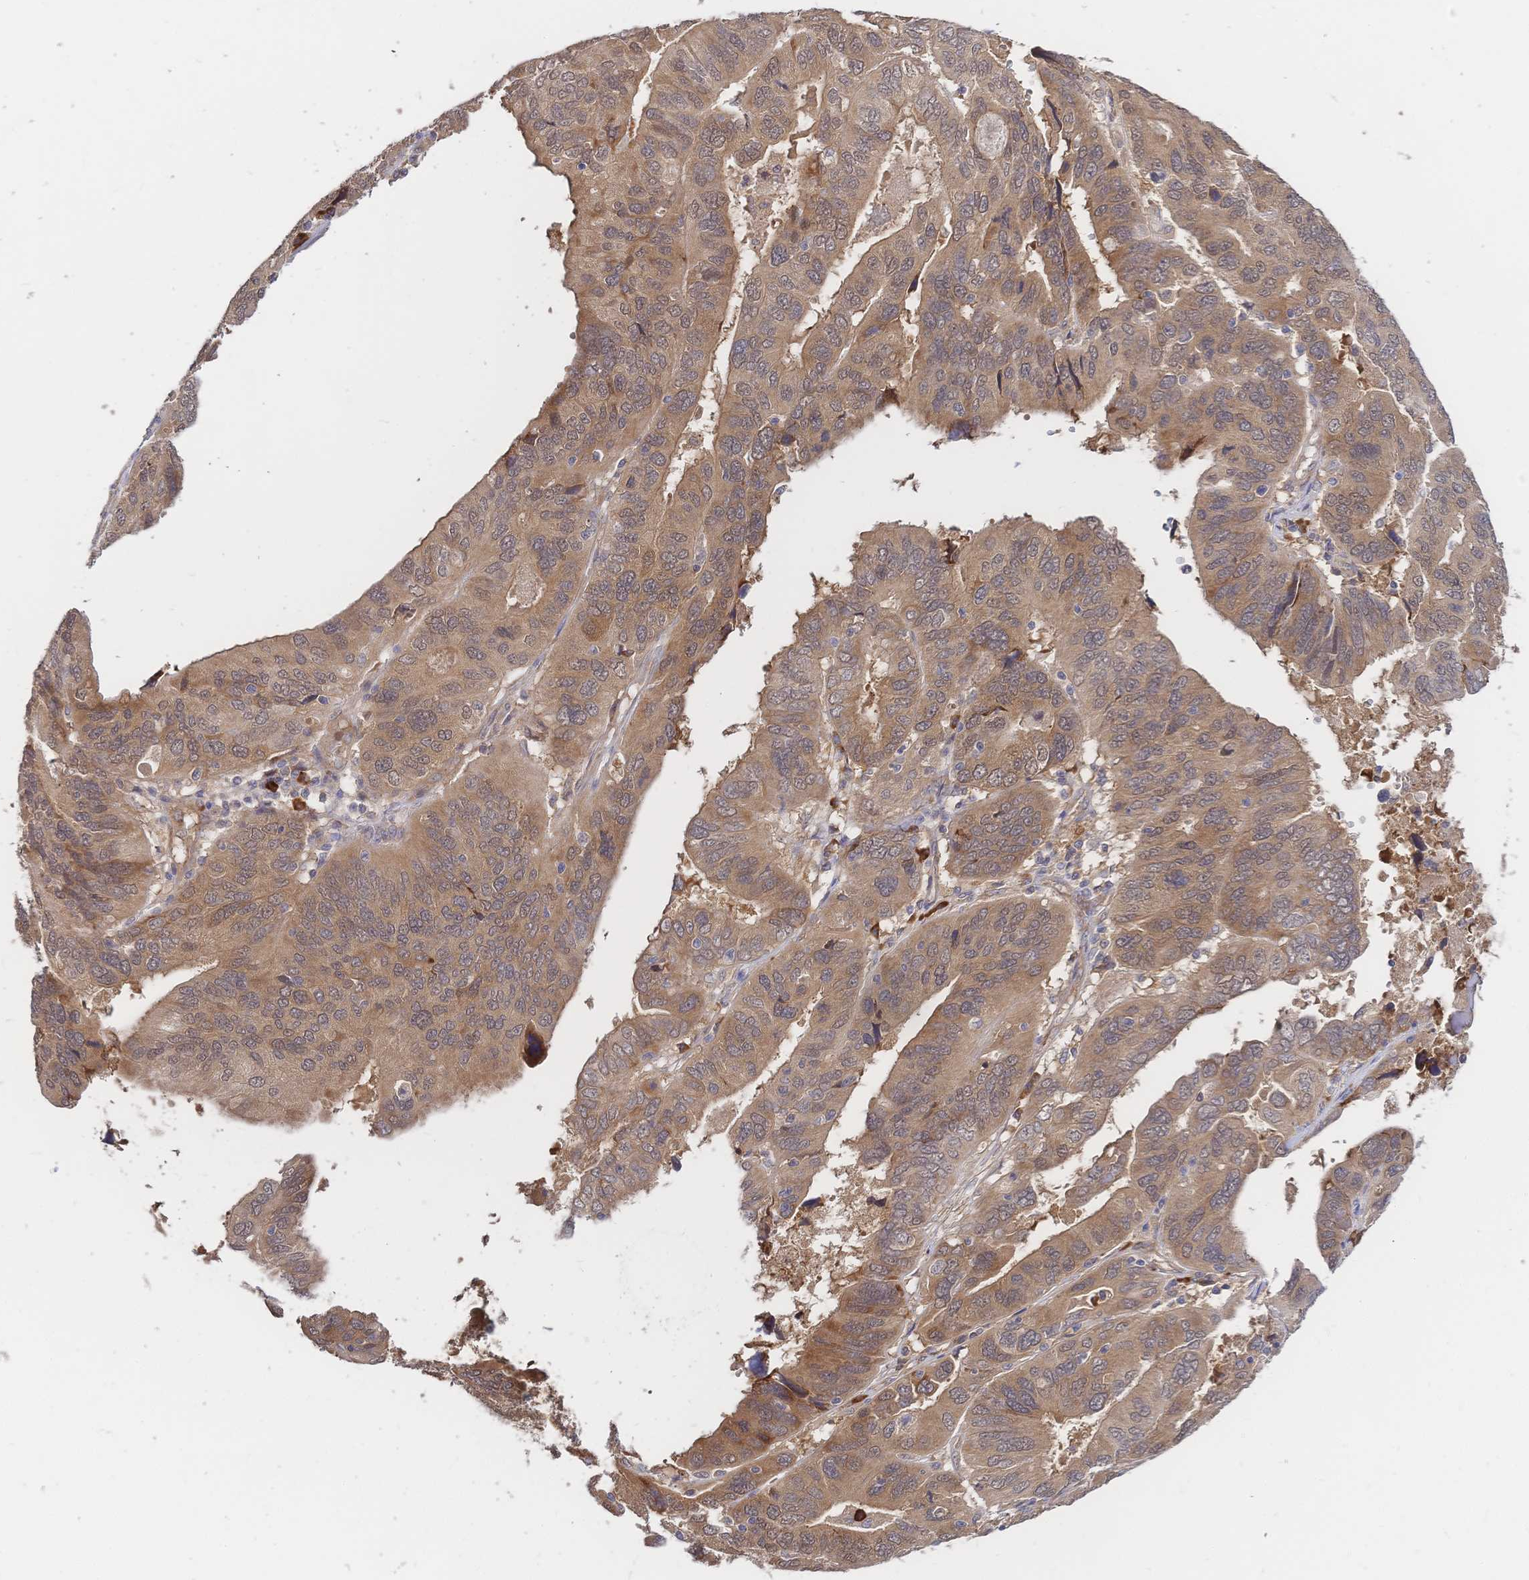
{"staining": {"intensity": "moderate", "quantity": ">75%", "location": "cytoplasmic/membranous"}, "tissue": "ovarian cancer", "cell_type": "Tumor cells", "image_type": "cancer", "snomed": [{"axis": "morphology", "description": "Cystadenocarcinoma, serous, NOS"}, {"axis": "topography", "description": "Ovary"}], "caption": "Ovarian cancer stained with a brown dye exhibits moderate cytoplasmic/membranous positive expression in approximately >75% of tumor cells.", "gene": "LMO4", "patient": {"sex": "female", "age": 79}}